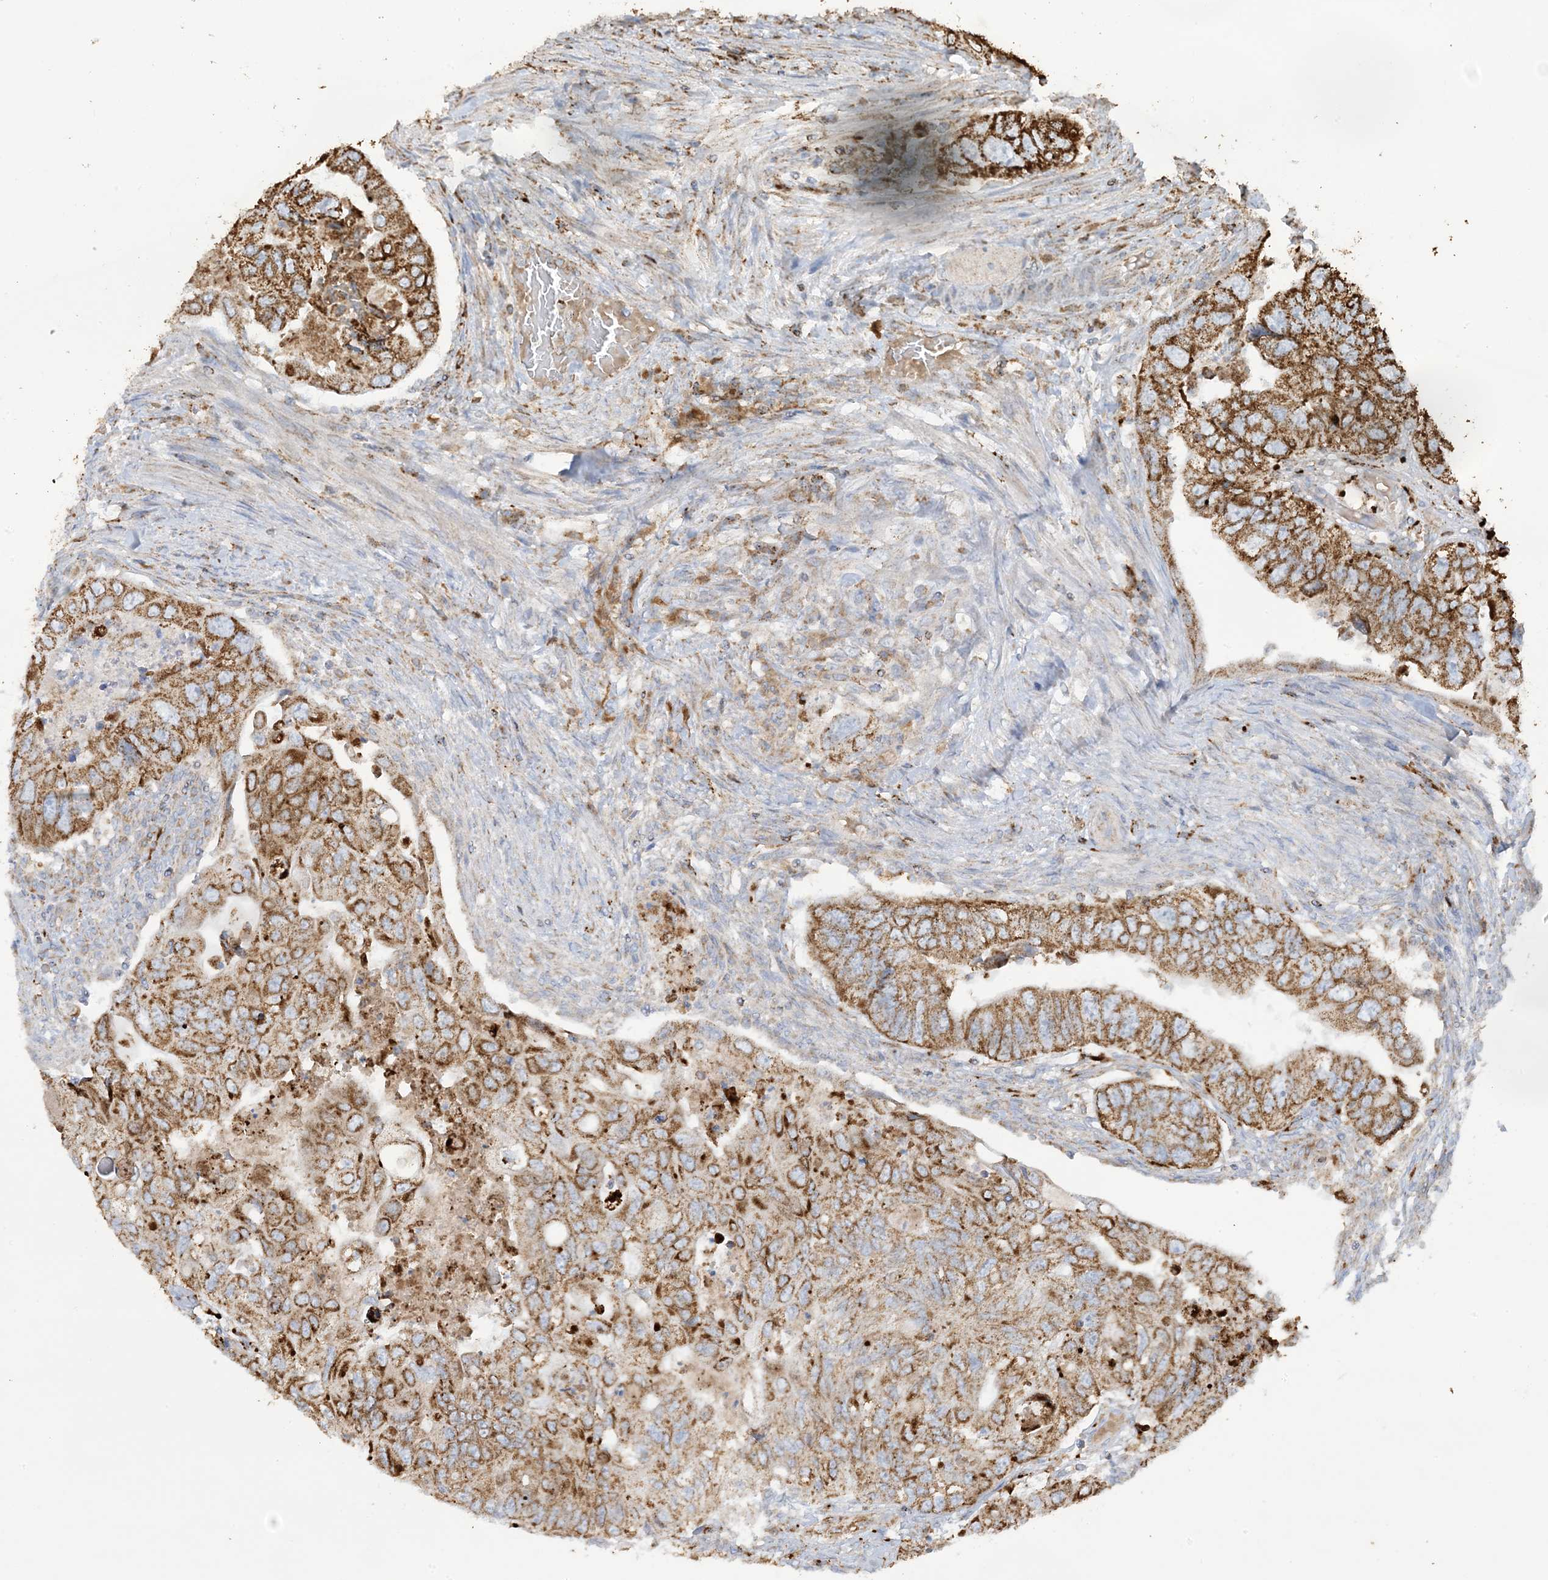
{"staining": {"intensity": "moderate", "quantity": ">75%", "location": "cytoplasmic/membranous"}, "tissue": "colorectal cancer", "cell_type": "Tumor cells", "image_type": "cancer", "snomed": [{"axis": "morphology", "description": "Adenocarcinoma, NOS"}, {"axis": "topography", "description": "Rectum"}], "caption": "Immunohistochemical staining of human colorectal cancer (adenocarcinoma) displays medium levels of moderate cytoplasmic/membranous staining in approximately >75% of tumor cells.", "gene": "AGA", "patient": {"sex": "male", "age": 63}}